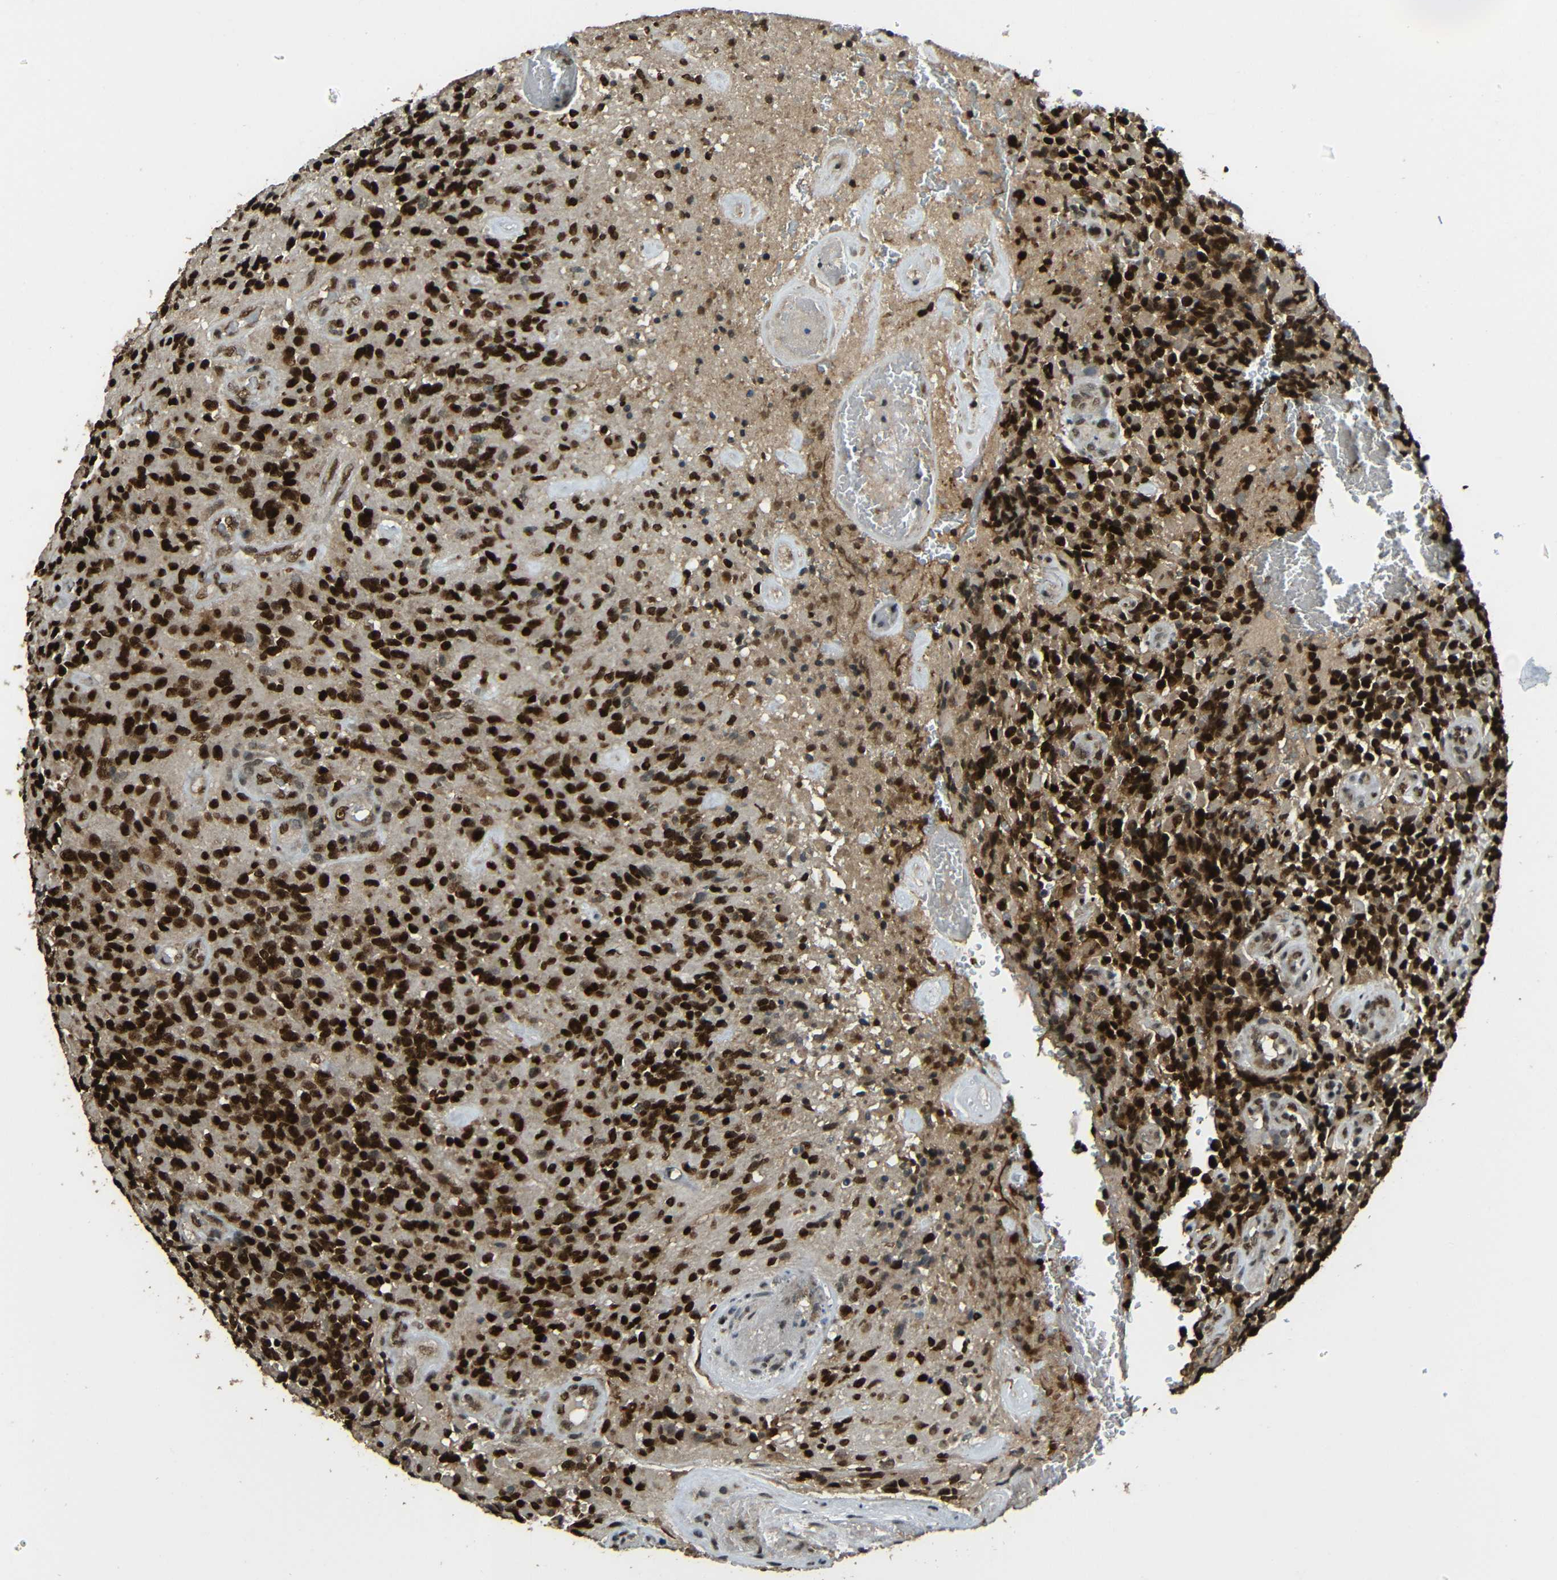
{"staining": {"intensity": "strong", "quantity": ">75%", "location": "cytoplasmic/membranous,nuclear"}, "tissue": "glioma", "cell_type": "Tumor cells", "image_type": "cancer", "snomed": [{"axis": "morphology", "description": "Glioma, malignant, High grade"}, {"axis": "topography", "description": "Brain"}], "caption": "Immunohistochemistry (IHC) (DAB) staining of human high-grade glioma (malignant) shows strong cytoplasmic/membranous and nuclear protein staining in about >75% of tumor cells.", "gene": "PSIP1", "patient": {"sex": "male", "age": 71}}